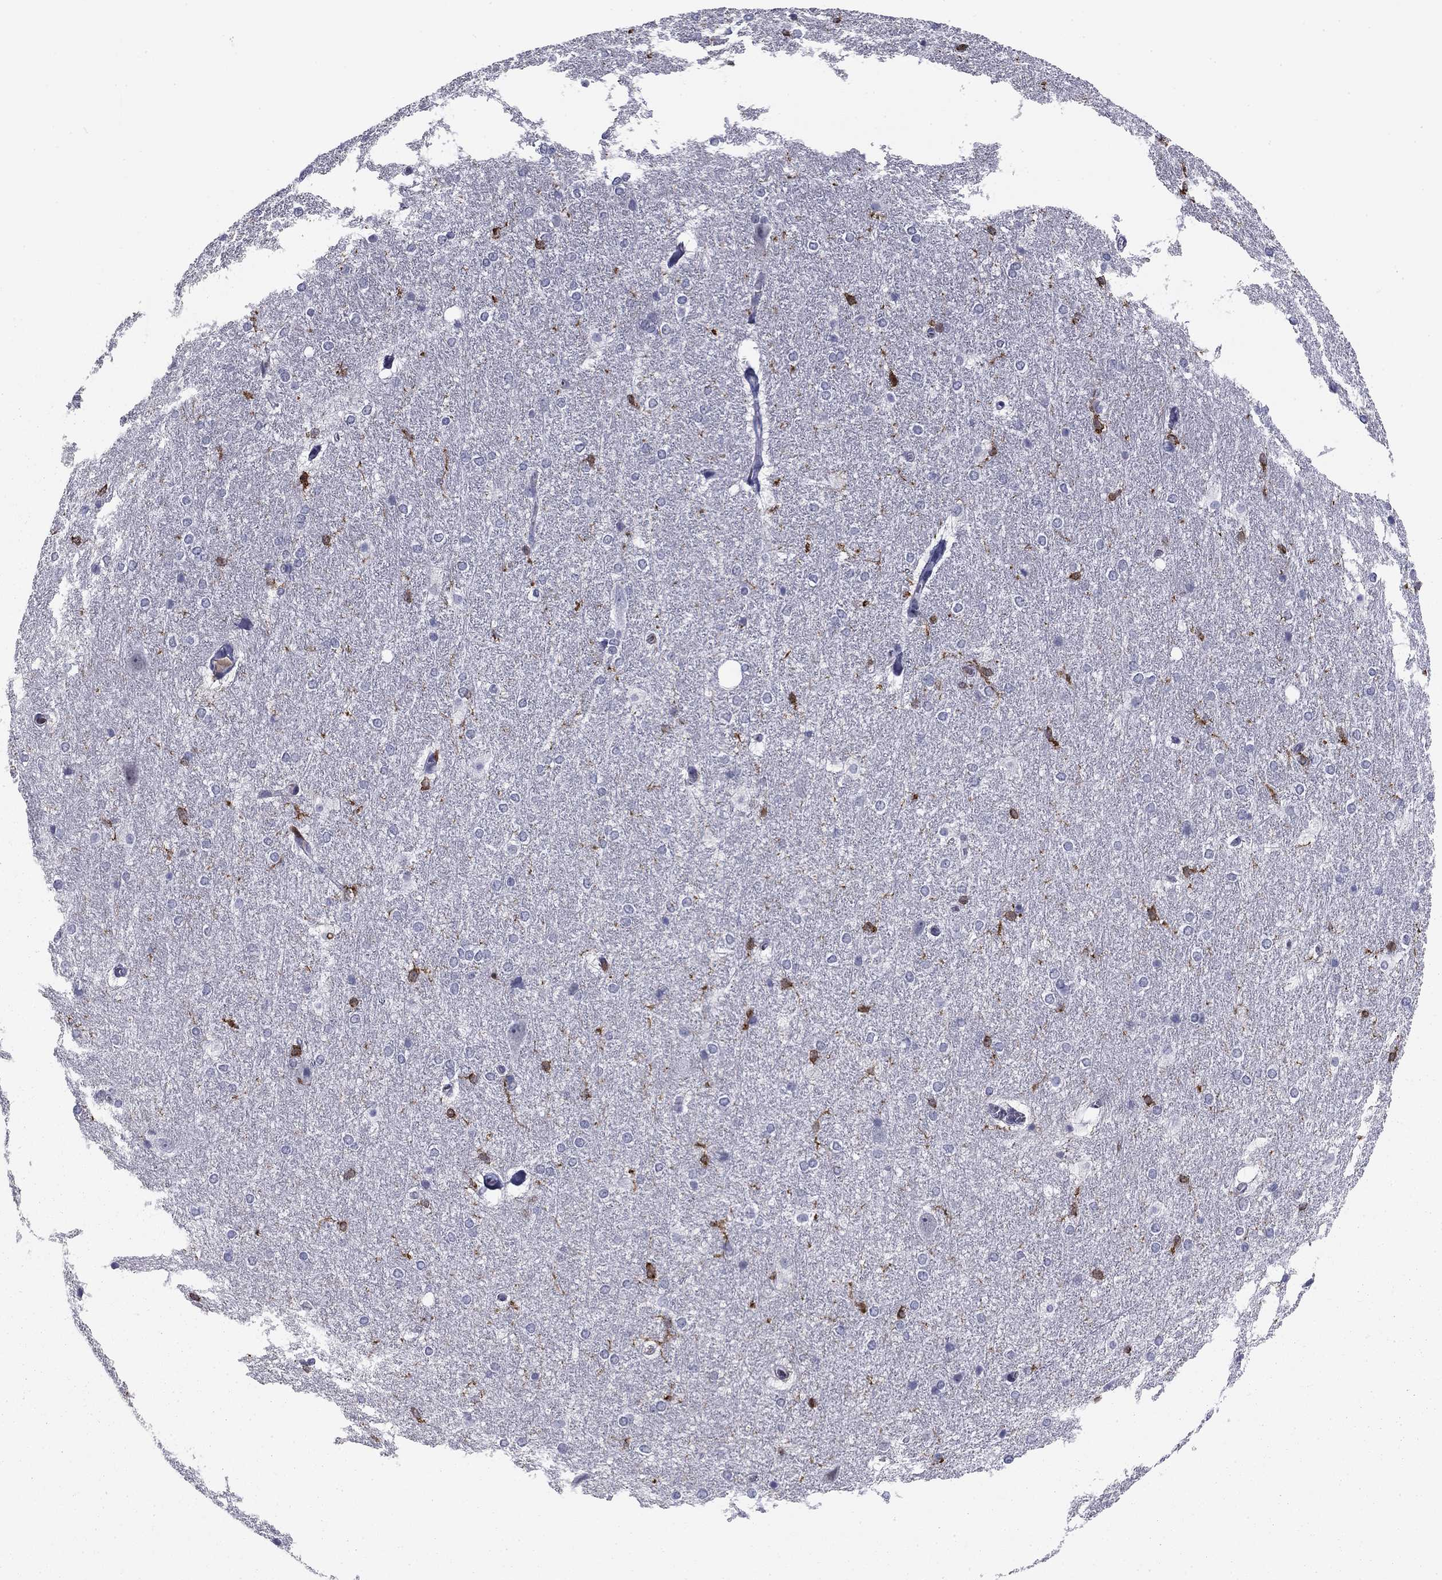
{"staining": {"intensity": "strong", "quantity": "<25%", "location": "cytoplasmic/membranous"}, "tissue": "hippocampus", "cell_type": "Glial cells", "image_type": "normal", "snomed": [{"axis": "morphology", "description": "Normal tissue, NOS"}, {"axis": "topography", "description": "Cerebral cortex"}, {"axis": "topography", "description": "Hippocampus"}], "caption": "IHC histopathology image of normal hippocampus stained for a protein (brown), which demonstrates medium levels of strong cytoplasmic/membranous expression in approximately <25% of glial cells.", "gene": "PLCB2", "patient": {"sex": "female", "age": 19}}